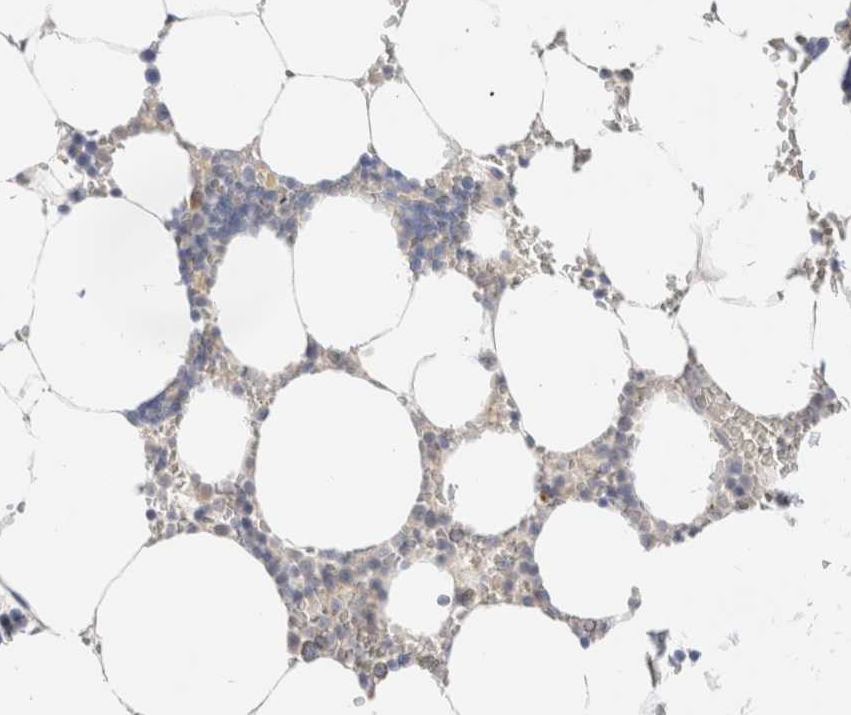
{"staining": {"intensity": "negative", "quantity": "none", "location": "none"}, "tissue": "bone marrow", "cell_type": "Hematopoietic cells", "image_type": "normal", "snomed": [{"axis": "morphology", "description": "Normal tissue, NOS"}, {"axis": "topography", "description": "Bone marrow"}], "caption": "IHC image of normal bone marrow stained for a protein (brown), which exhibits no staining in hematopoietic cells.", "gene": "SDR16C5", "patient": {"sex": "male", "age": 70}}